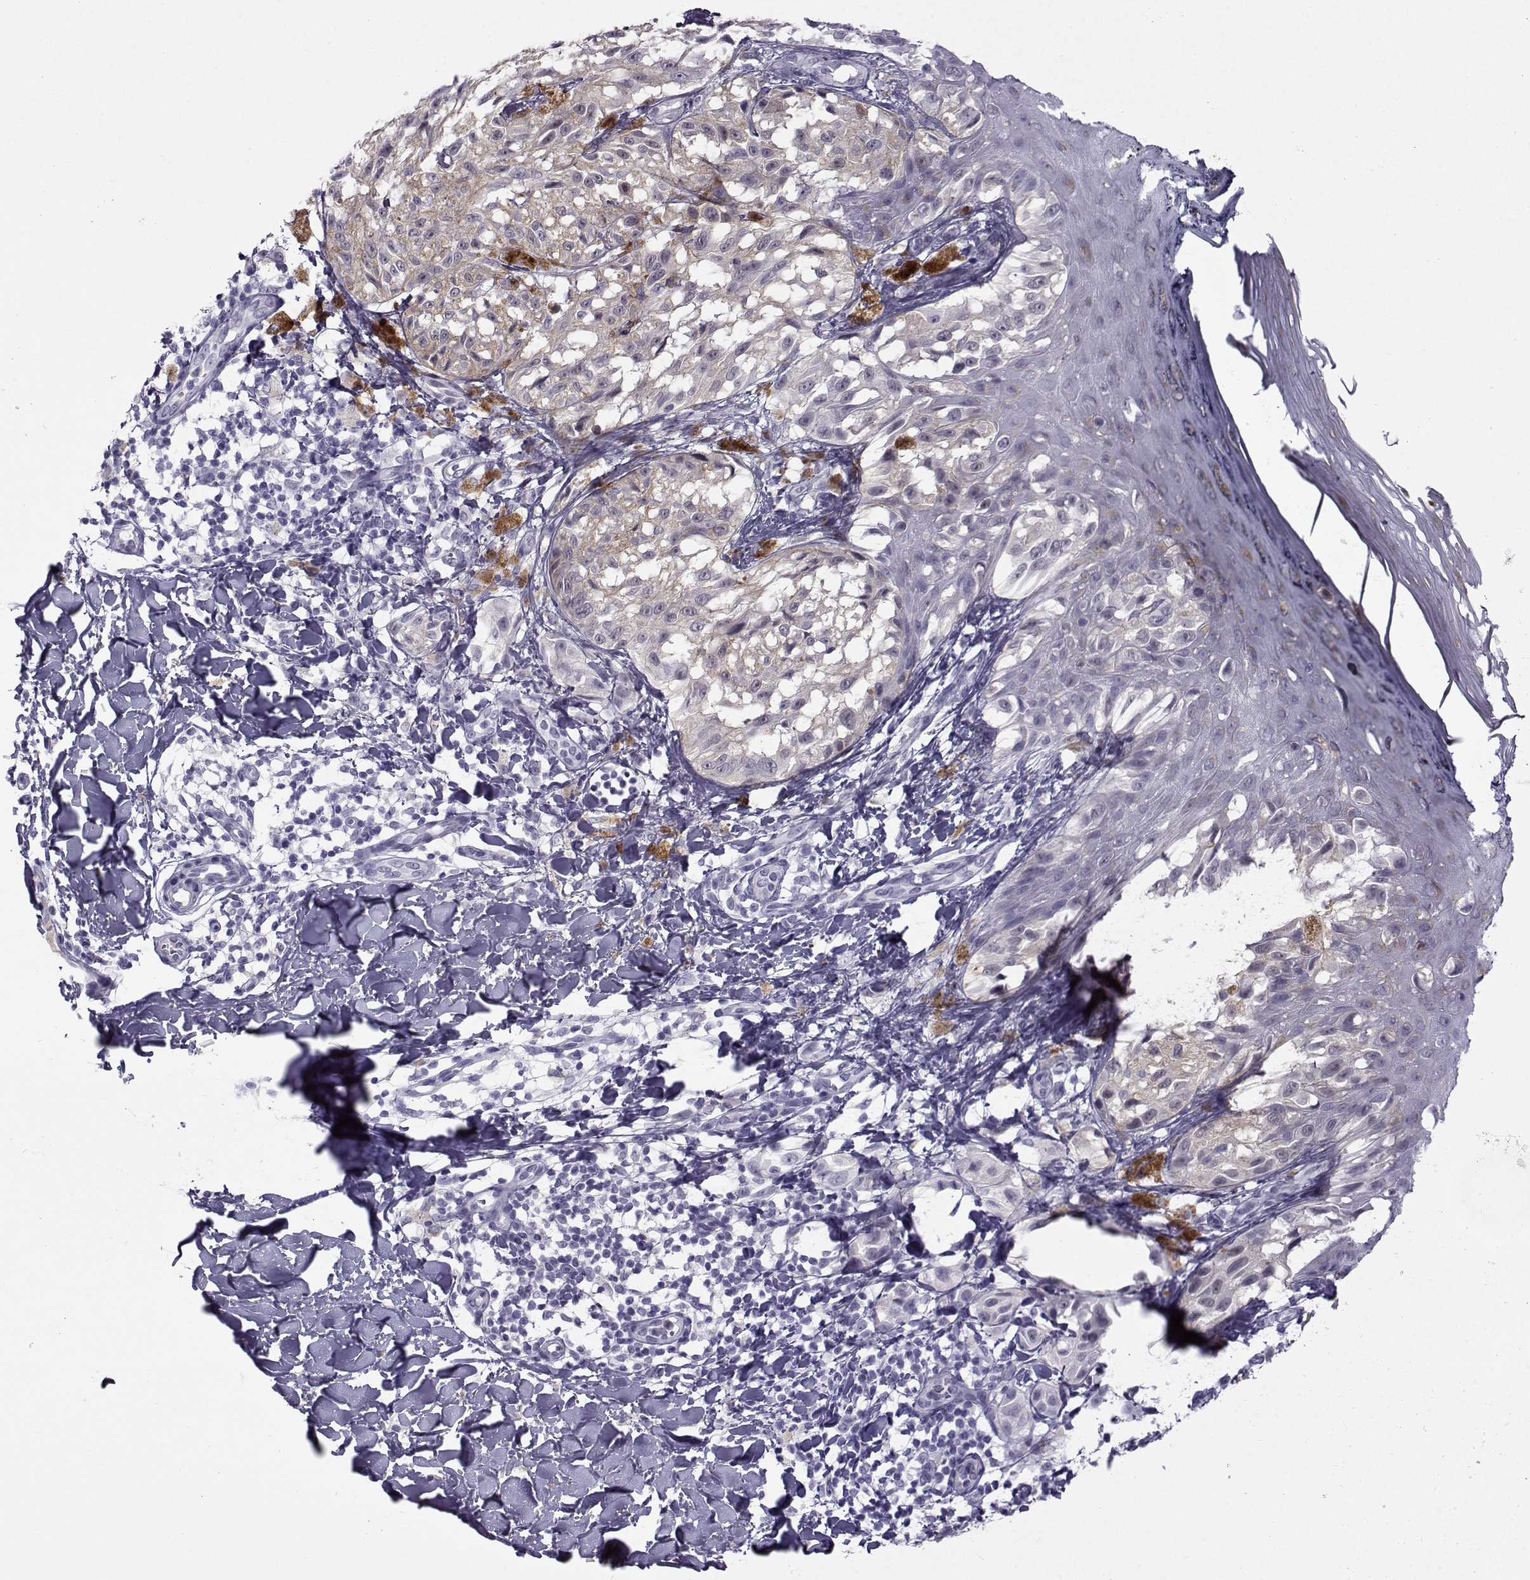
{"staining": {"intensity": "negative", "quantity": "none", "location": "none"}, "tissue": "melanoma", "cell_type": "Tumor cells", "image_type": "cancer", "snomed": [{"axis": "morphology", "description": "Malignant melanoma, NOS"}, {"axis": "topography", "description": "Skin"}], "caption": "IHC of human melanoma displays no expression in tumor cells.", "gene": "ARMC2", "patient": {"sex": "male", "age": 36}}